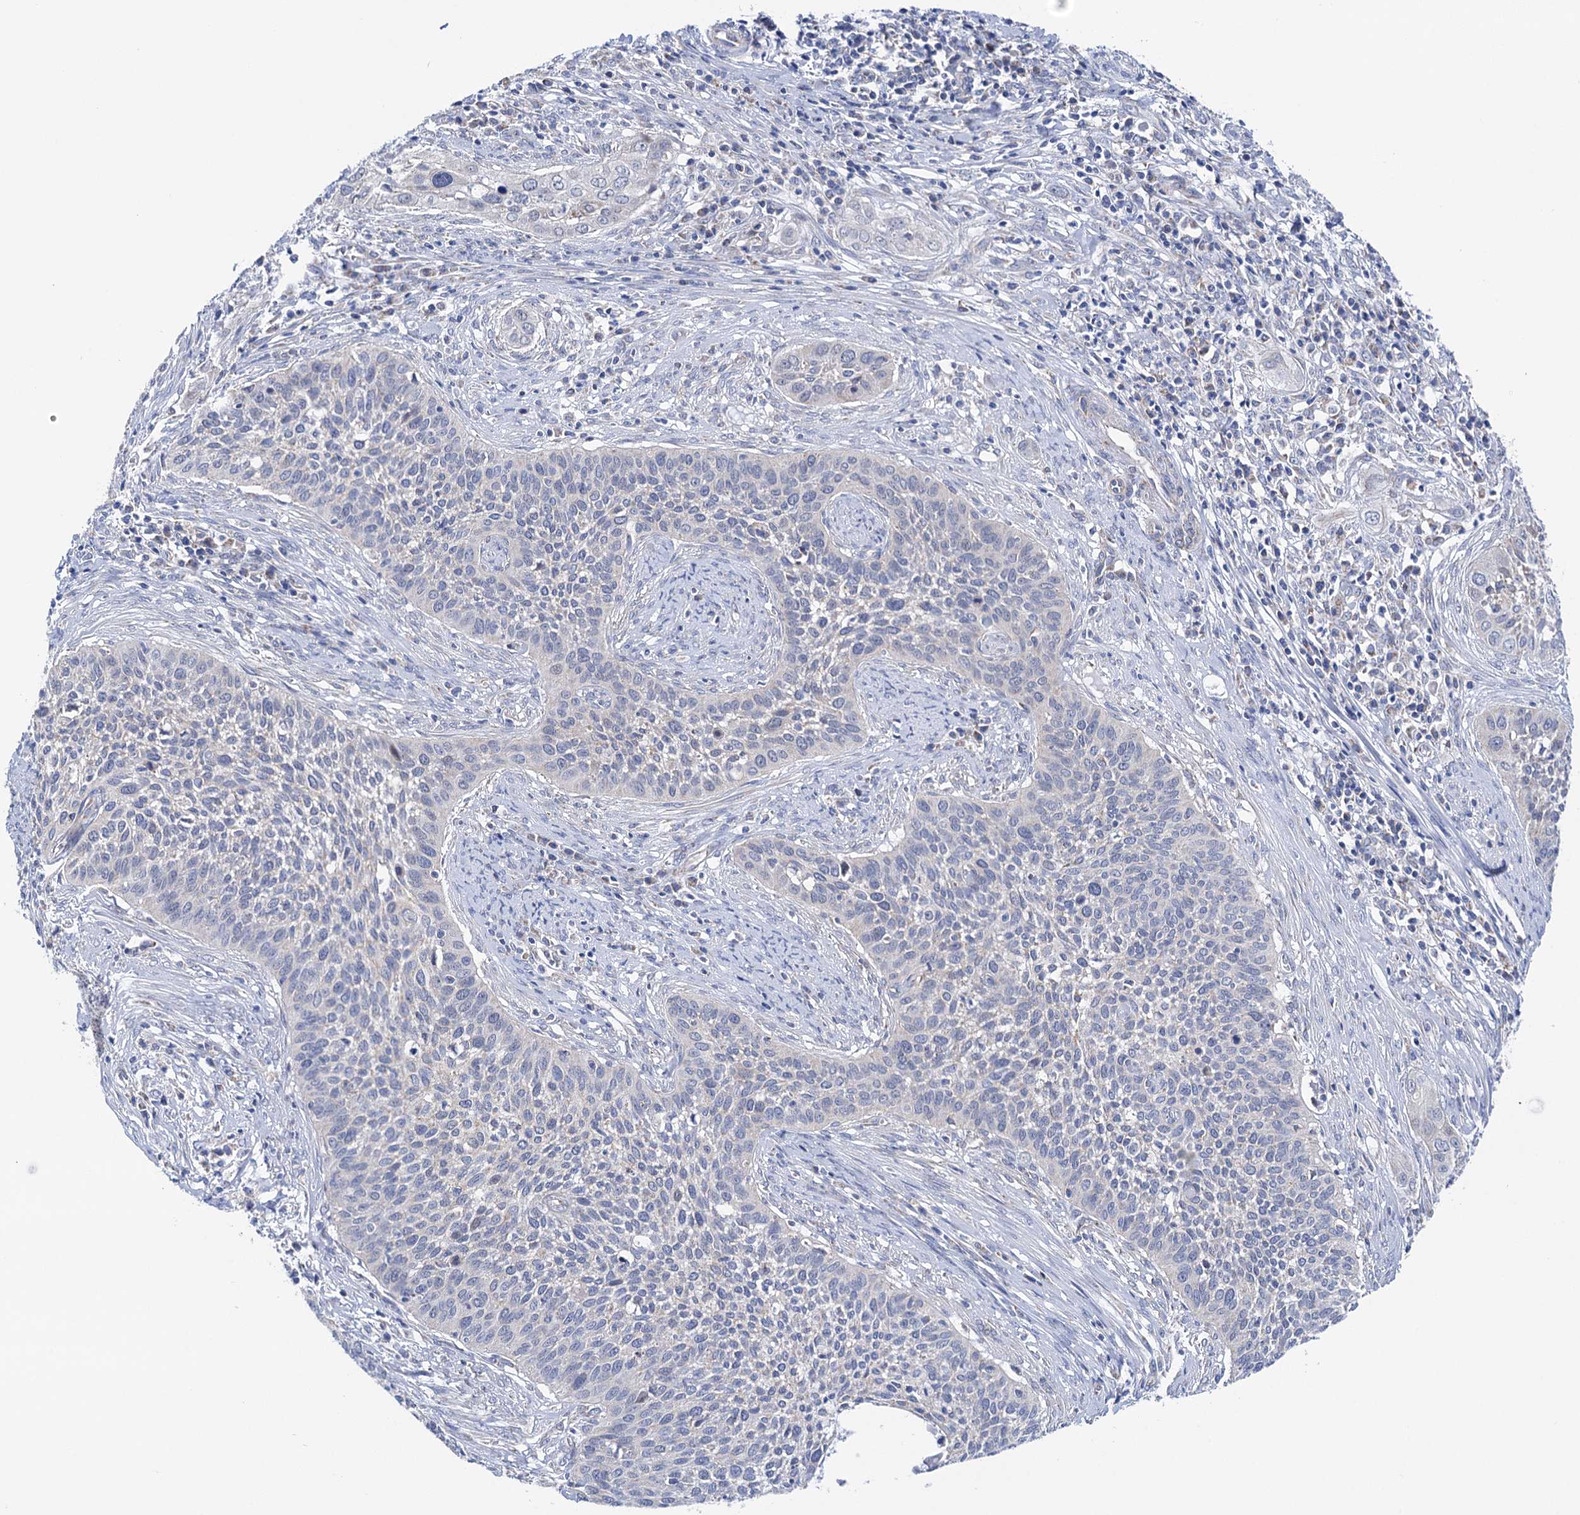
{"staining": {"intensity": "weak", "quantity": "<25%", "location": "cytoplasmic/membranous"}, "tissue": "cervical cancer", "cell_type": "Tumor cells", "image_type": "cancer", "snomed": [{"axis": "morphology", "description": "Squamous cell carcinoma, NOS"}, {"axis": "topography", "description": "Cervix"}], "caption": "The photomicrograph displays no staining of tumor cells in cervical cancer (squamous cell carcinoma).", "gene": "SUCLA2", "patient": {"sex": "female", "age": 34}}